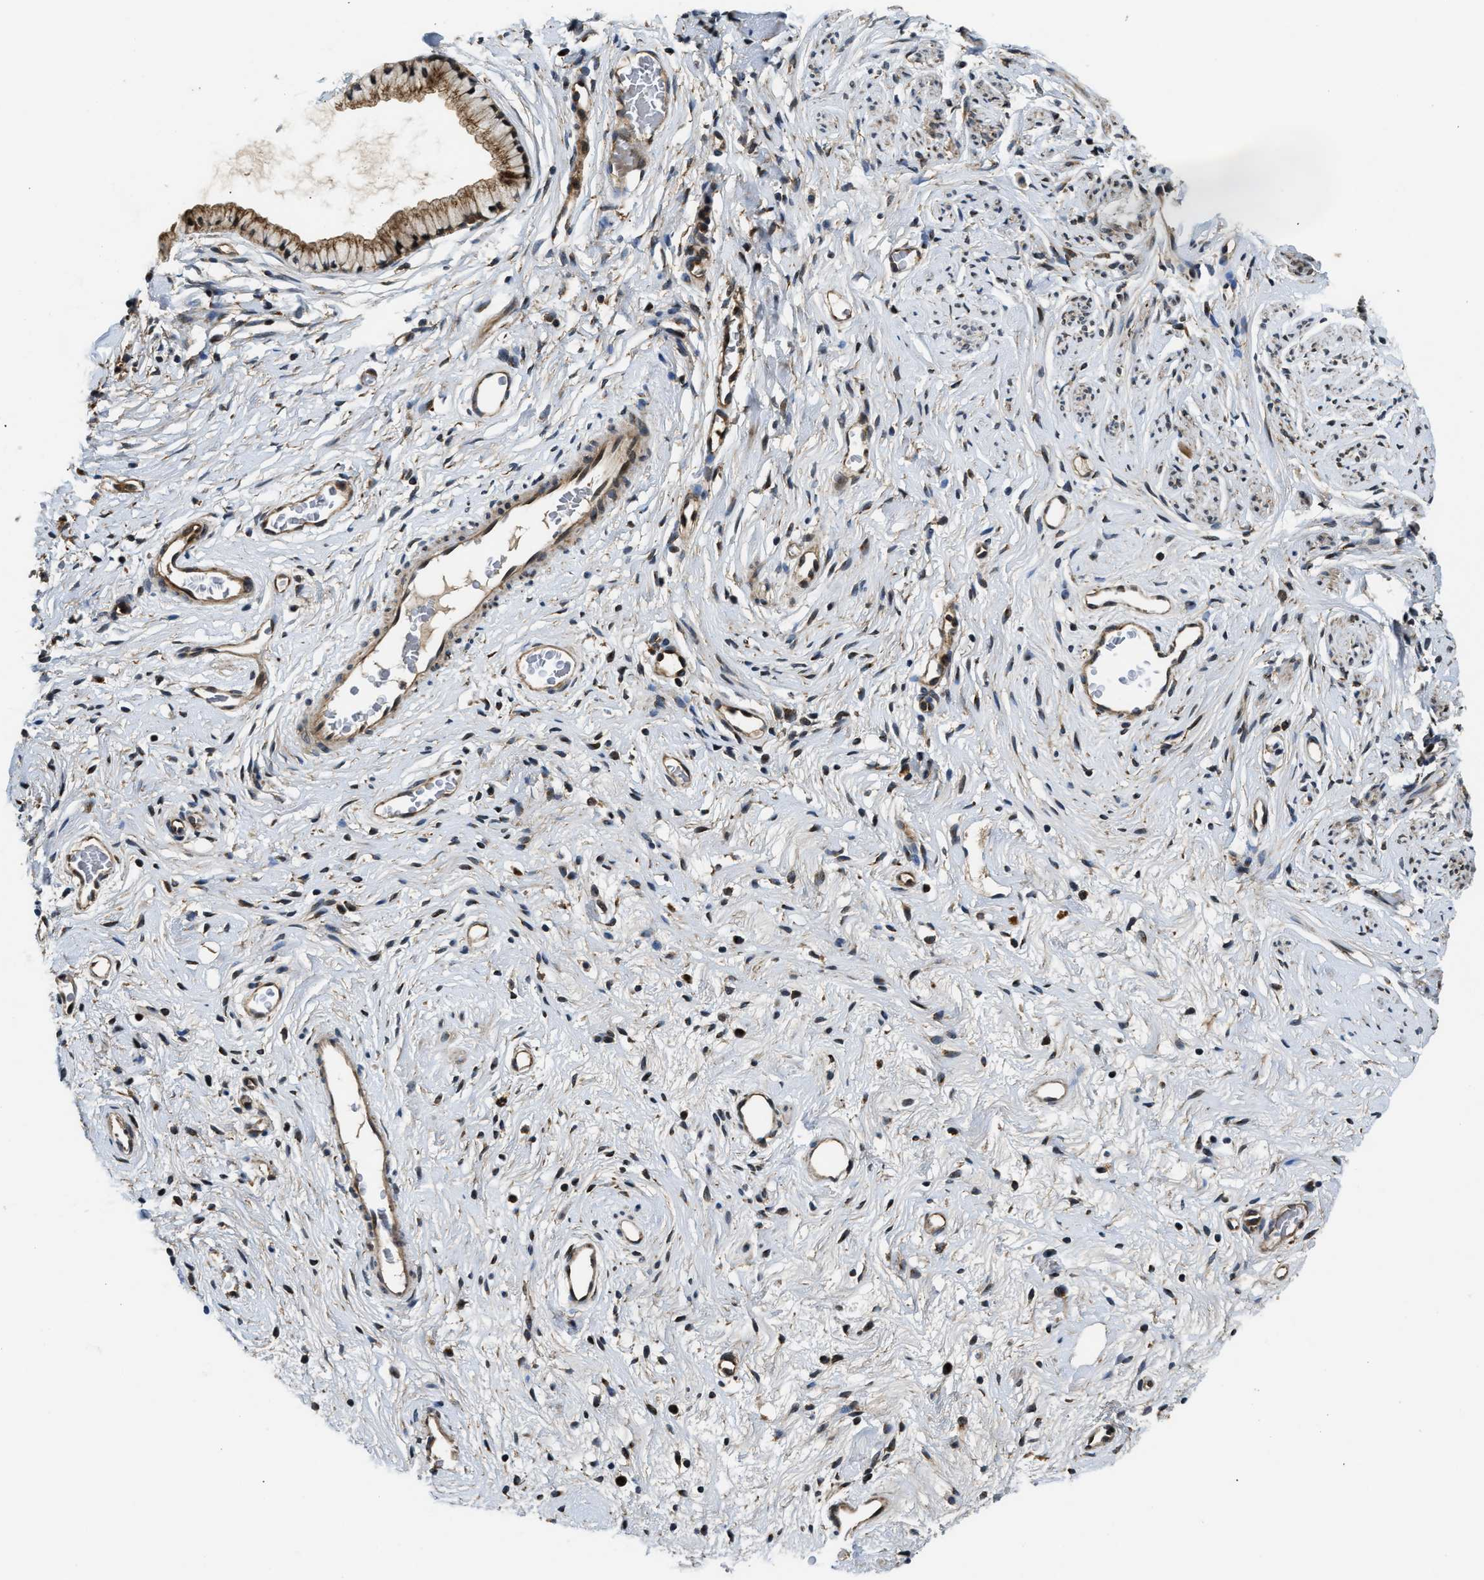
{"staining": {"intensity": "moderate", "quantity": ">75%", "location": "cytoplasmic/membranous"}, "tissue": "cervix", "cell_type": "Glandular cells", "image_type": "normal", "snomed": [{"axis": "morphology", "description": "Normal tissue, NOS"}, {"axis": "topography", "description": "Cervix"}], "caption": "This image demonstrates immunohistochemistry (IHC) staining of normal cervix, with medium moderate cytoplasmic/membranous expression in approximately >75% of glandular cells.", "gene": "PNPLA8", "patient": {"sex": "female", "age": 77}}